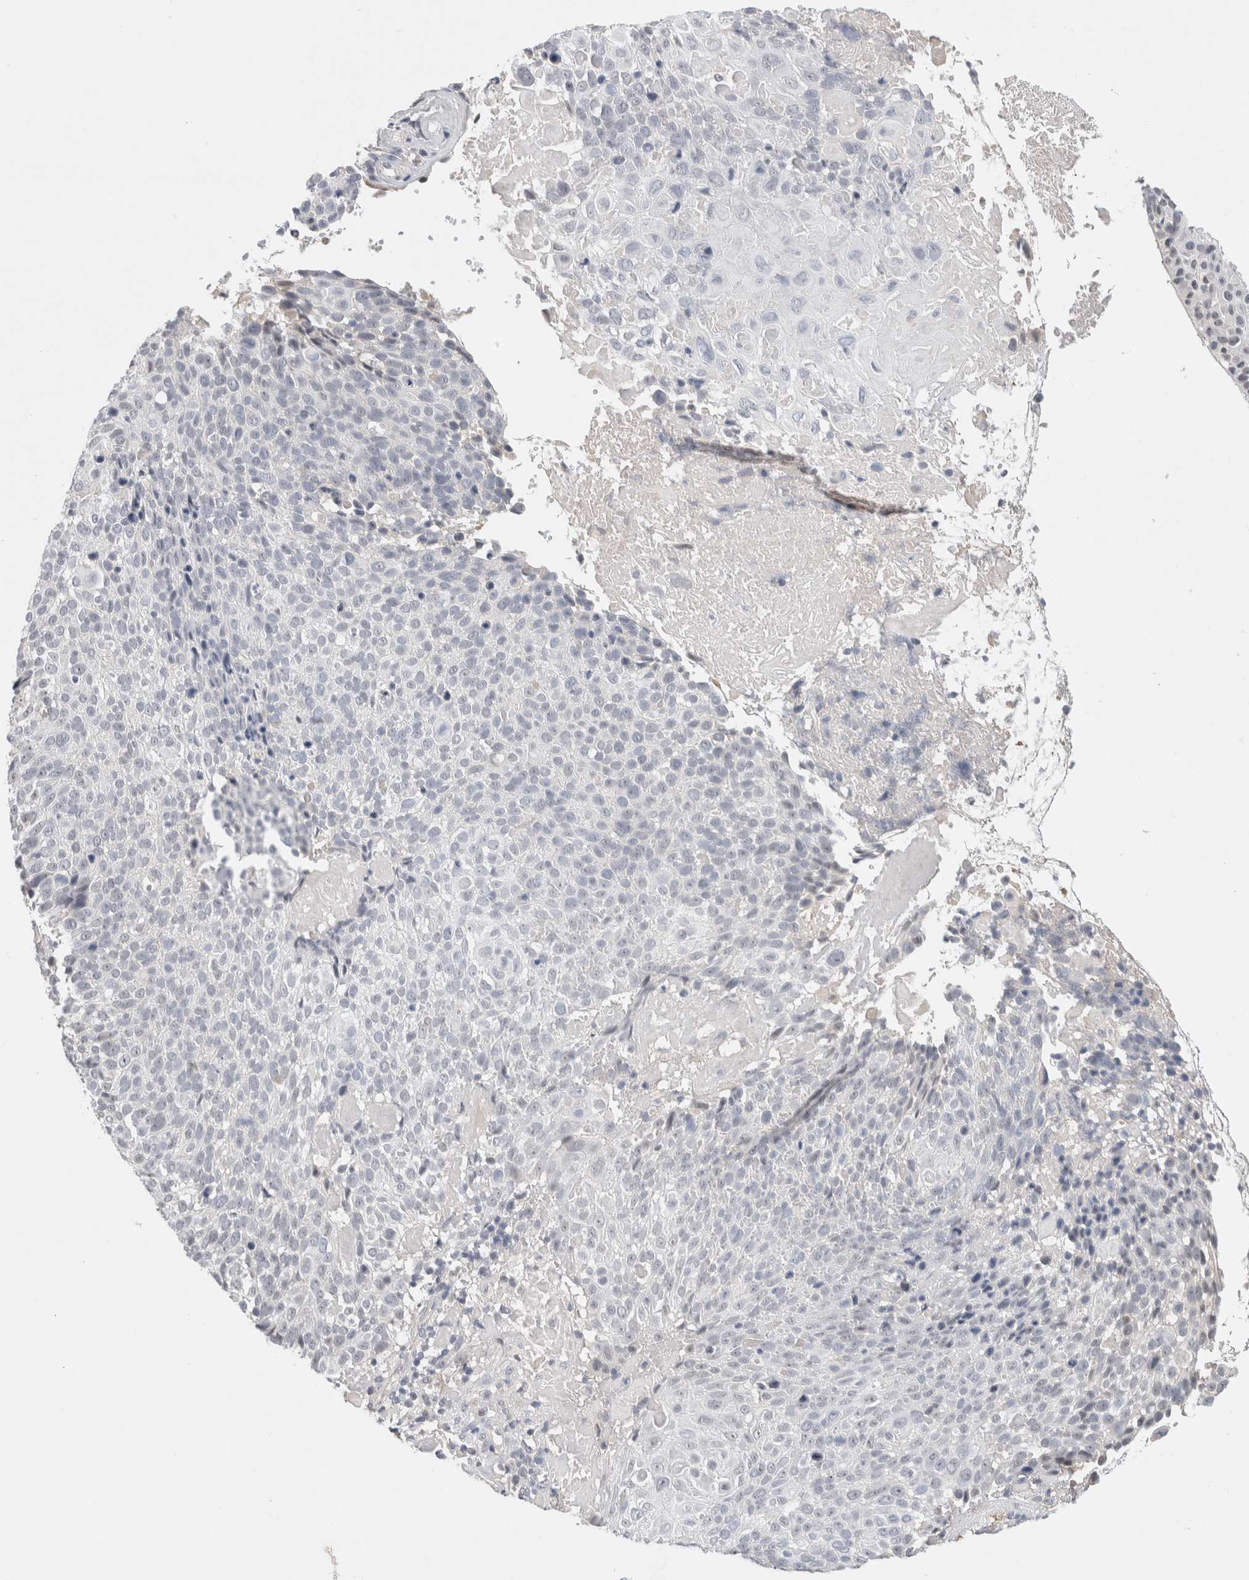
{"staining": {"intensity": "negative", "quantity": "none", "location": "none"}, "tissue": "cervical cancer", "cell_type": "Tumor cells", "image_type": "cancer", "snomed": [{"axis": "morphology", "description": "Squamous cell carcinoma, NOS"}, {"axis": "topography", "description": "Cervix"}], "caption": "IHC photomicrograph of neoplastic tissue: human squamous cell carcinoma (cervical) stained with DAB demonstrates no significant protein positivity in tumor cells. Brightfield microscopy of immunohistochemistry (IHC) stained with DAB (brown) and hematoxylin (blue), captured at high magnification.", "gene": "HCN3", "patient": {"sex": "female", "age": 74}}